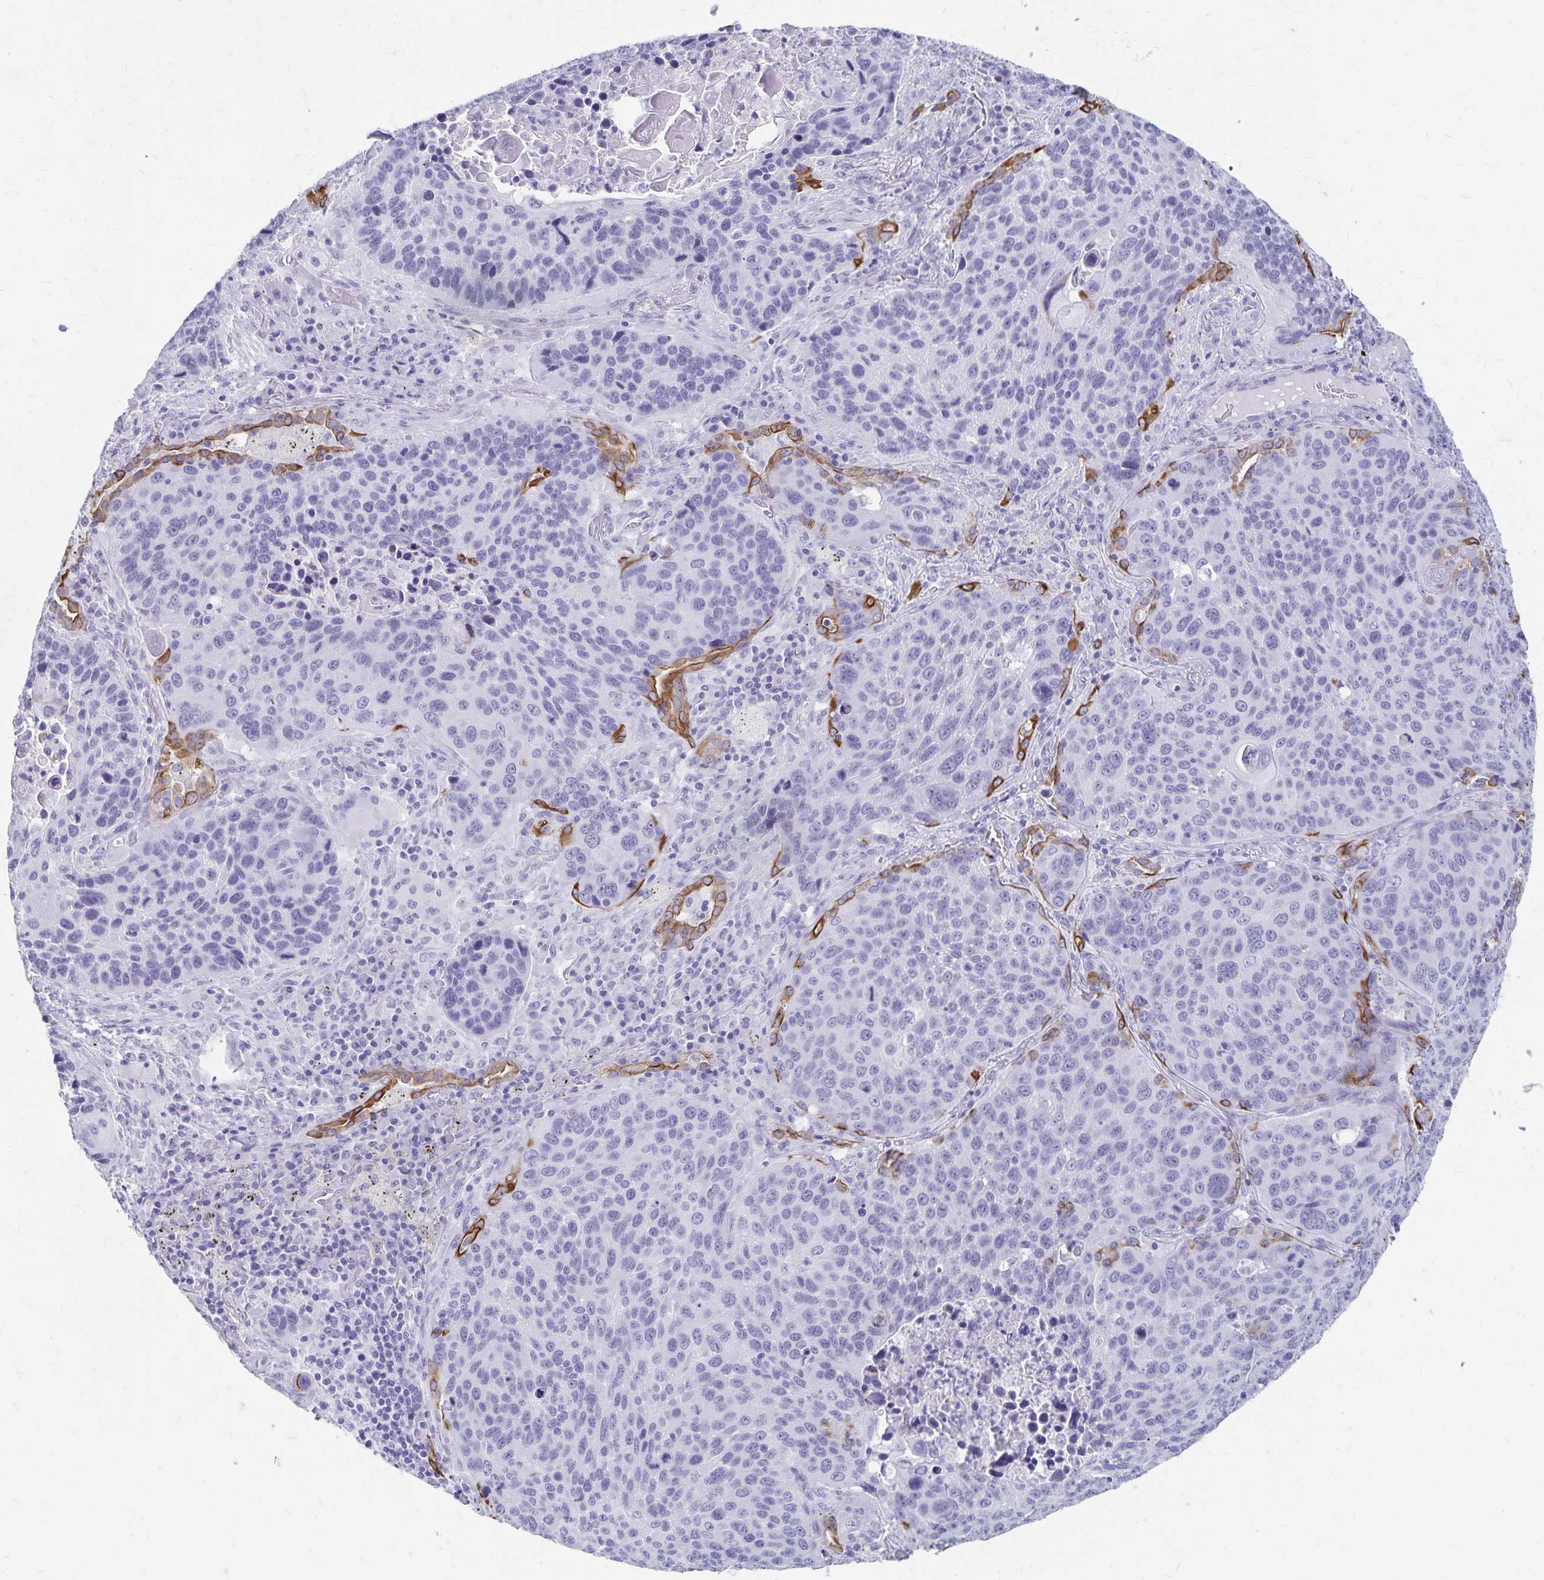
{"staining": {"intensity": "negative", "quantity": "none", "location": "none"}, "tissue": "lung cancer", "cell_type": "Tumor cells", "image_type": "cancer", "snomed": [{"axis": "morphology", "description": "Squamous cell carcinoma, NOS"}, {"axis": "topography", "description": "Lung"}], "caption": "Image shows no significant protein positivity in tumor cells of lung squamous cell carcinoma.", "gene": "GPBAR1", "patient": {"sex": "male", "age": 68}}